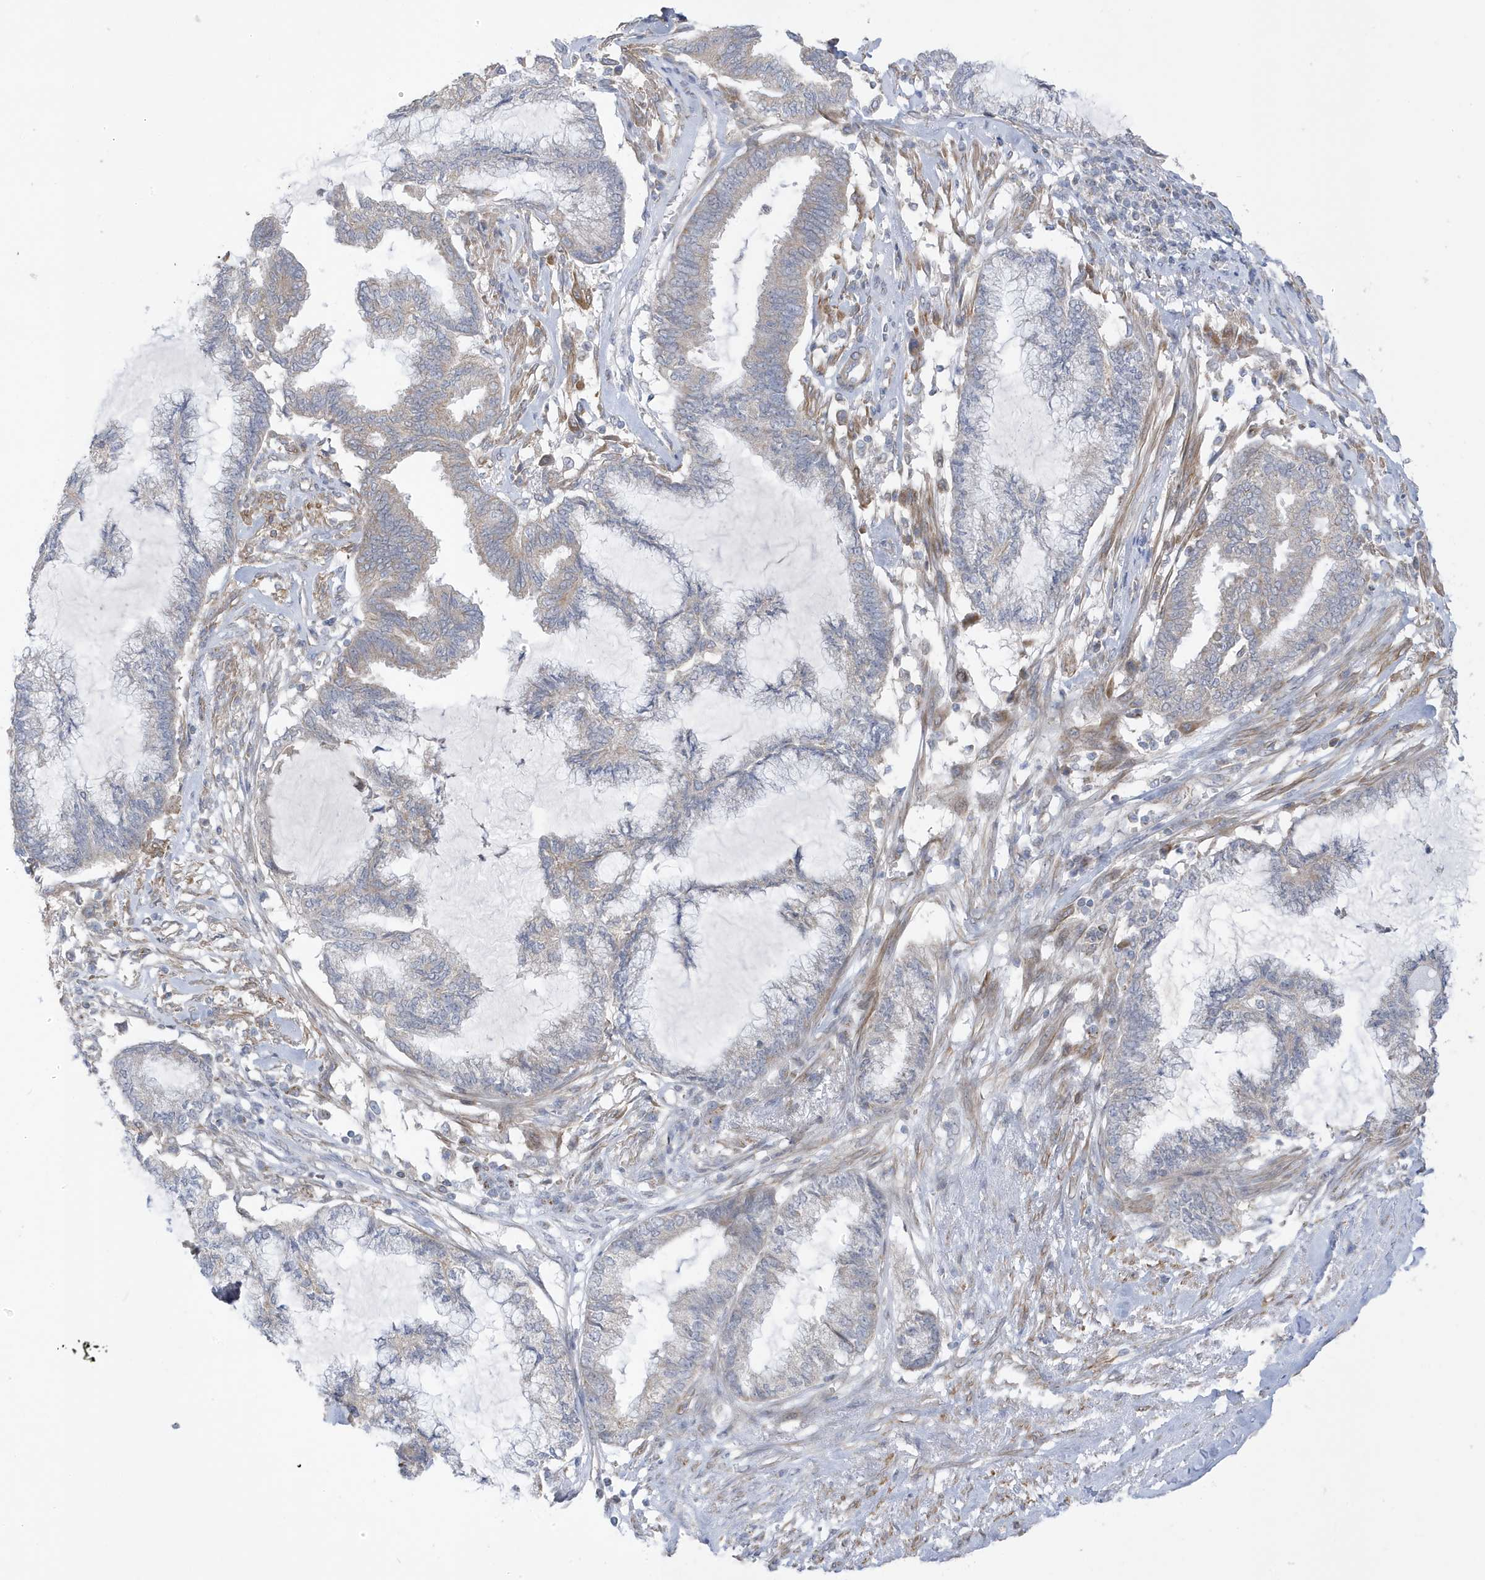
{"staining": {"intensity": "weak", "quantity": "<25%", "location": "cytoplasmic/membranous"}, "tissue": "endometrial cancer", "cell_type": "Tumor cells", "image_type": "cancer", "snomed": [{"axis": "morphology", "description": "Adenocarcinoma, NOS"}, {"axis": "topography", "description": "Endometrium"}], "caption": "Histopathology image shows no protein staining in tumor cells of endometrial adenocarcinoma tissue. (DAB (3,3'-diaminobenzidine) immunohistochemistry visualized using brightfield microscopy, high magnification).", "gene": "ATP13A5", "patient": {"sex": "female", "age": 86}}